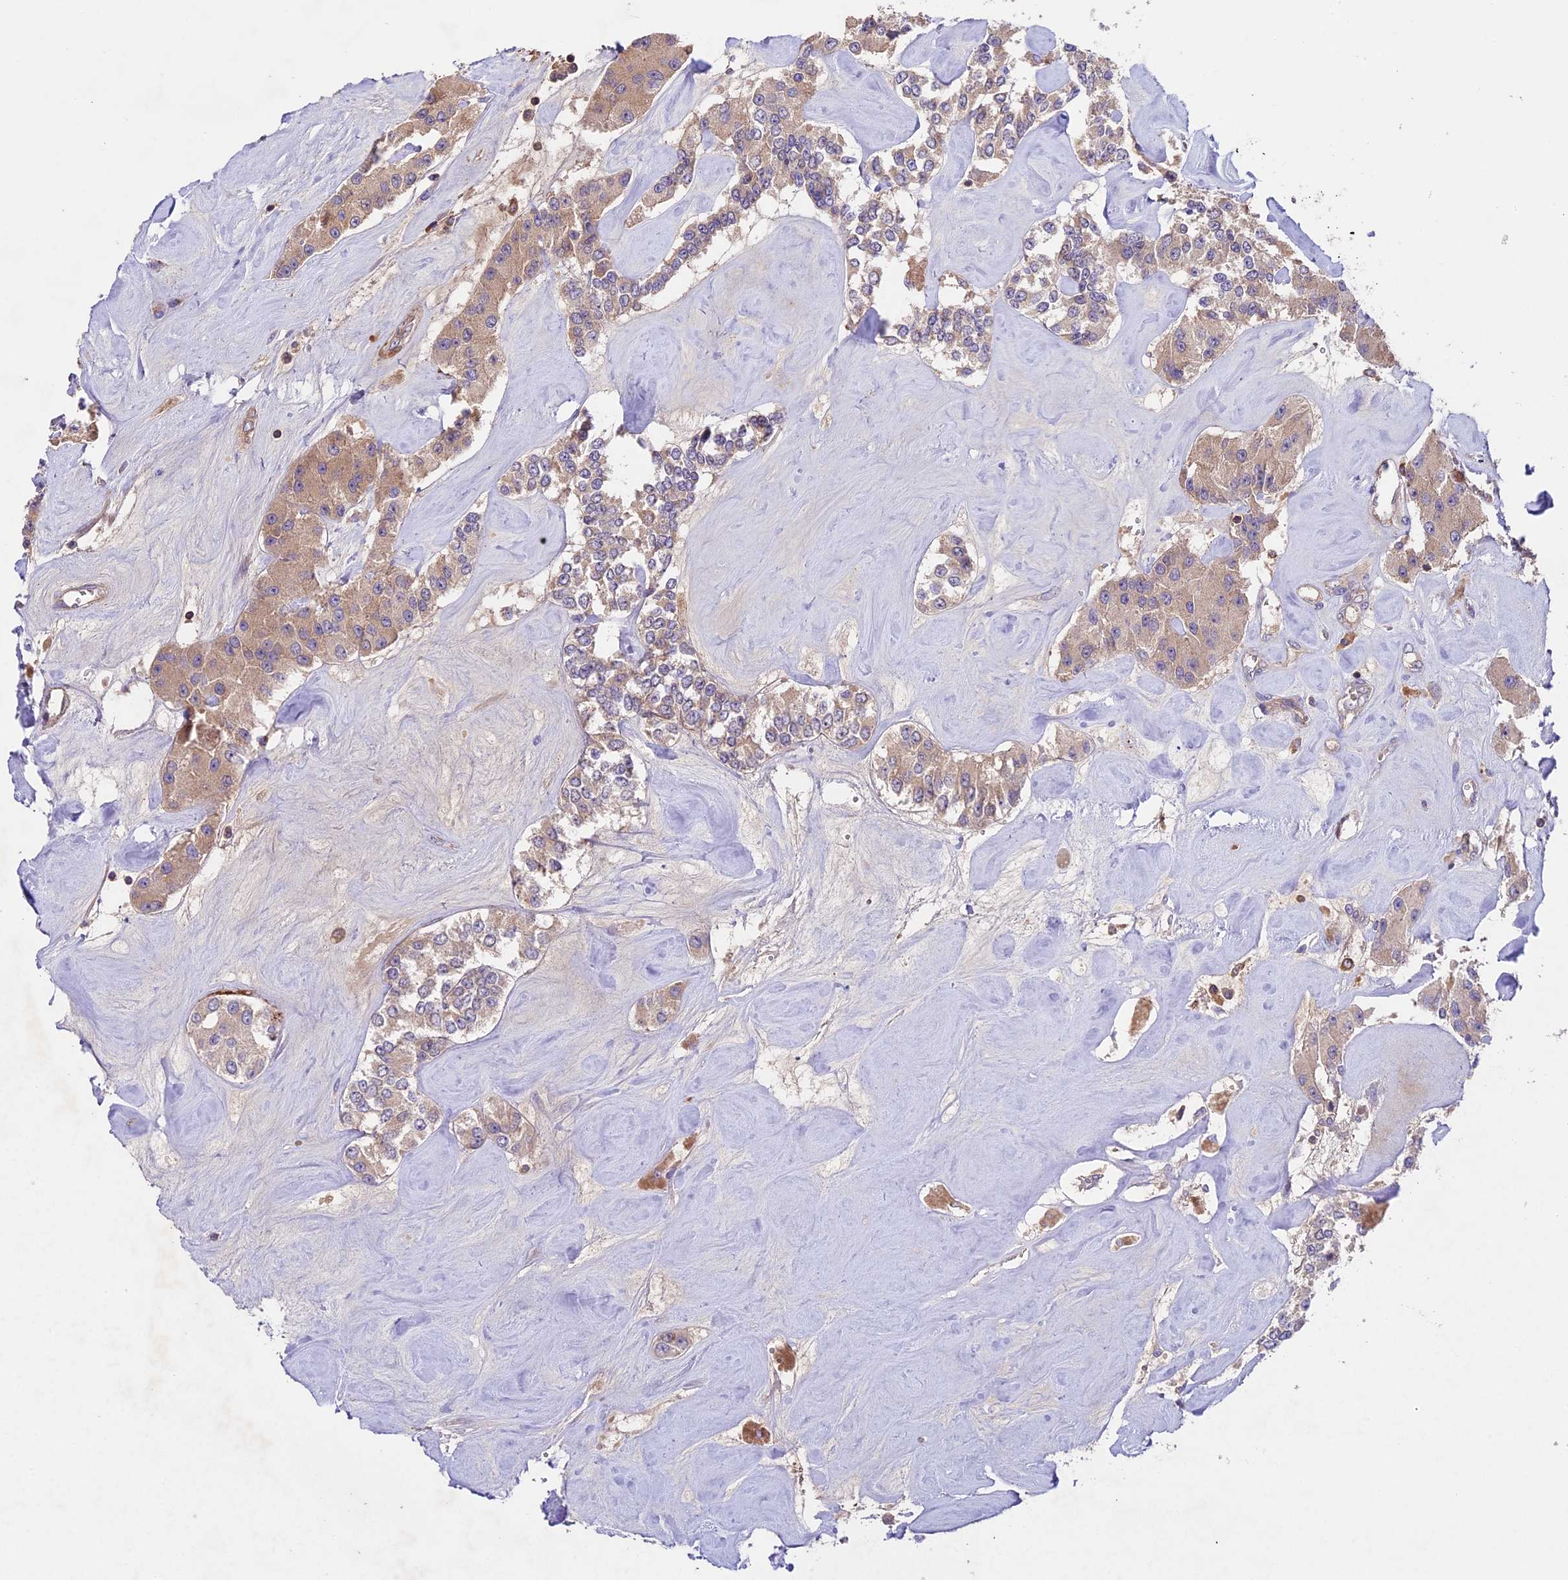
{"staining": {"intensity": "weak", "quantity": "25%-75%", "location": "cytoplasmic/membranous"}, "tissue": "carcinoid", "cell_type": "Tumor cells", "image_type": "cancer", "snomed": [{"axis": "morphology", "description": "Carcinoid, malignant, NOS"}, {"axis": "topography", "description": "Pancreas"}], "caption": "Carcinoid was stained to show a protein in brown. There is low levels of weak cytoplasmic/membranous staining in approximately 25%-75% of tumor cells. The protein of interest is shown in brown color, while the nuclei are stained blue.", "gene": "TBC1D1", "patient": {"sex": "male", "age": 41}}